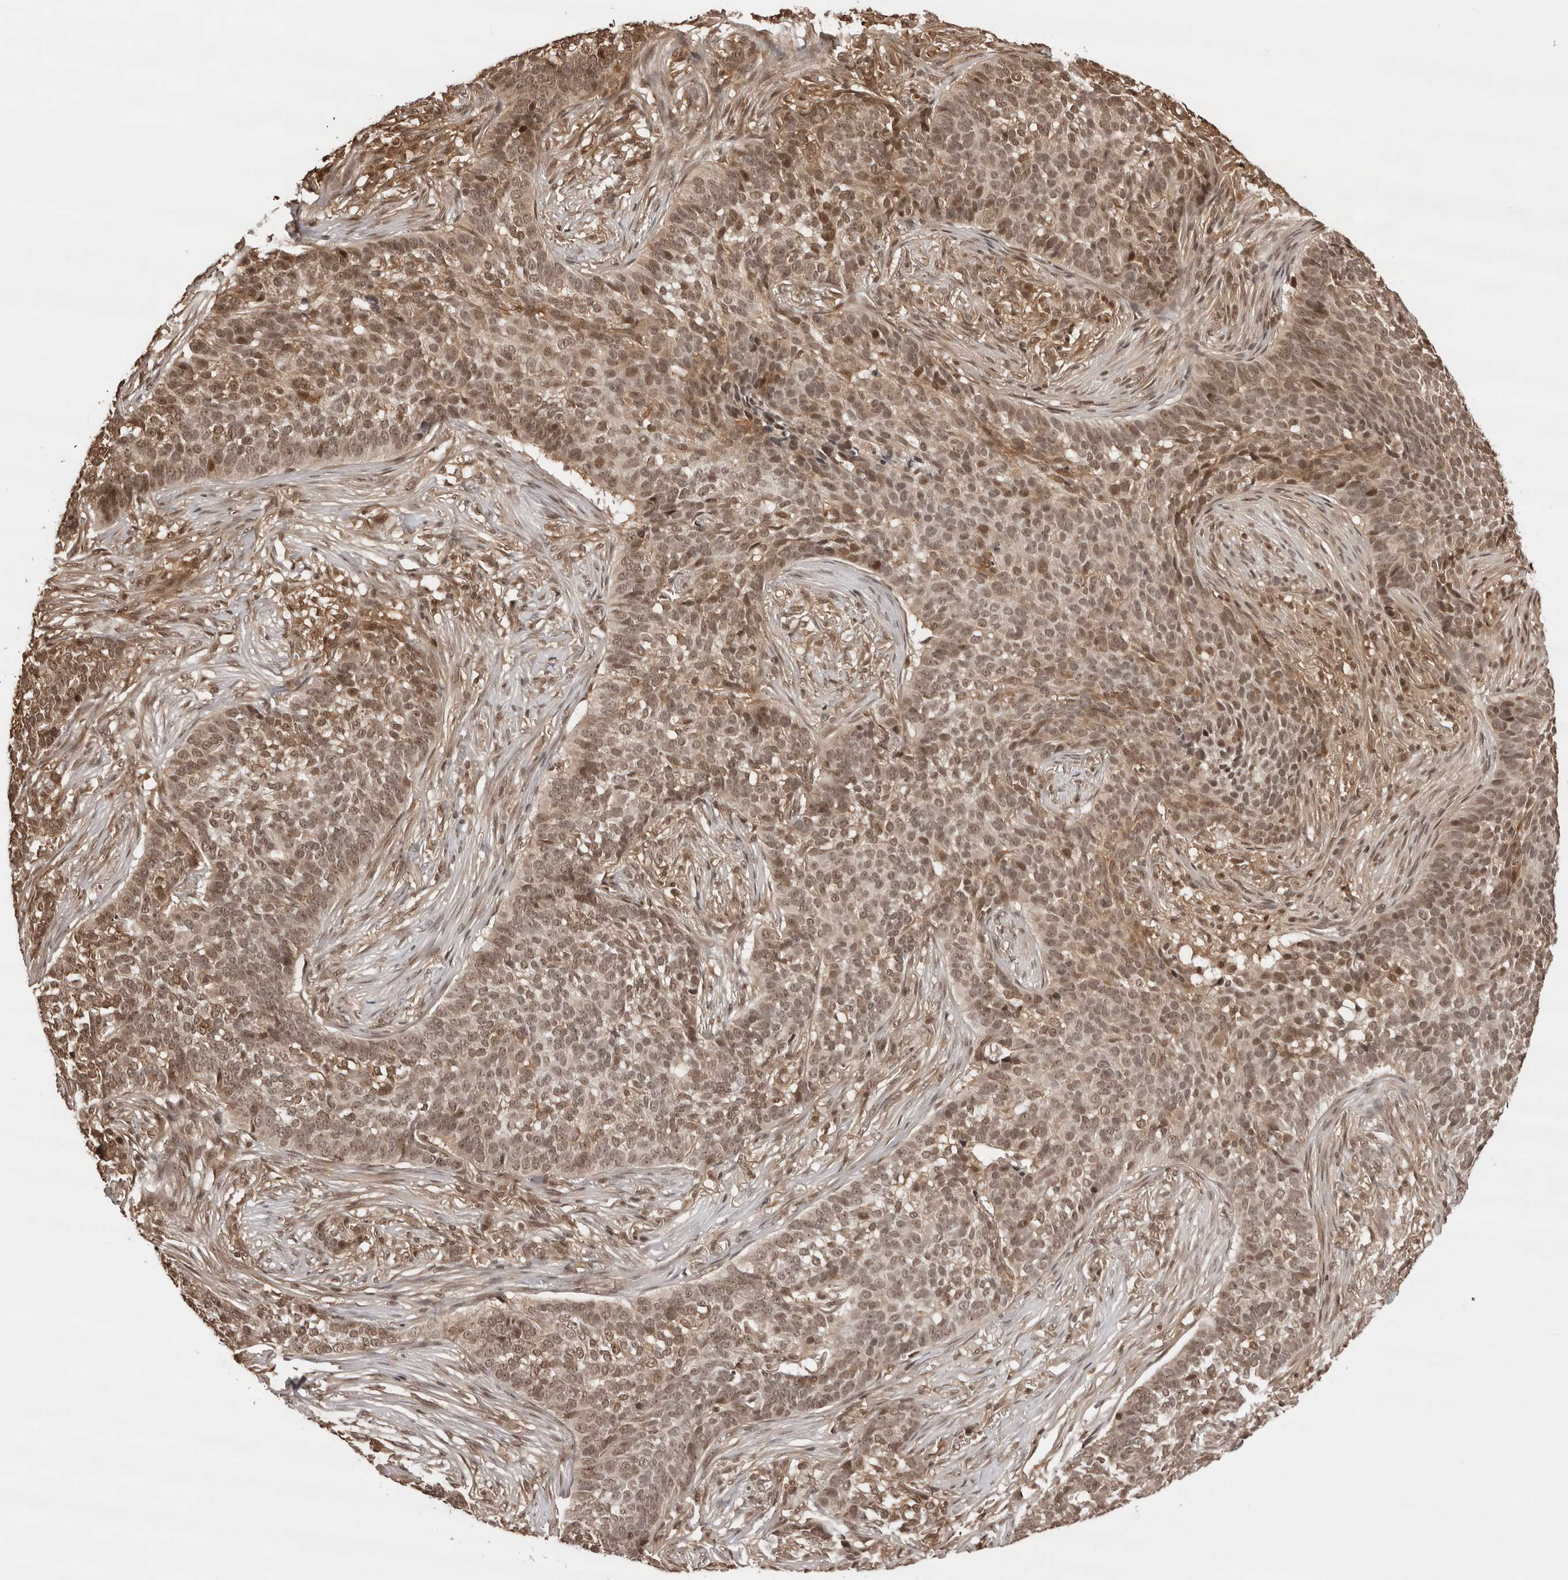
{"staining": {"intensity": "weak", "quantity": ">75%", "location": "nuclear"}, "tissue": "skin cancer", "cell_type": "Tumor cells", "image_type": "cancer", "snomed": [{"axis": "morphology", "description": "Basal cell carcinoma"}, {"axis": "topography", "description": "Skin"}], "caption": "Protein analysis of skin basal cell carcinoma tissue demonstrates weak nuclear positivity in approximately >75% of tumor cells.", "gene": "SDE2", "patient": {"sex": "male", "age": 85}}